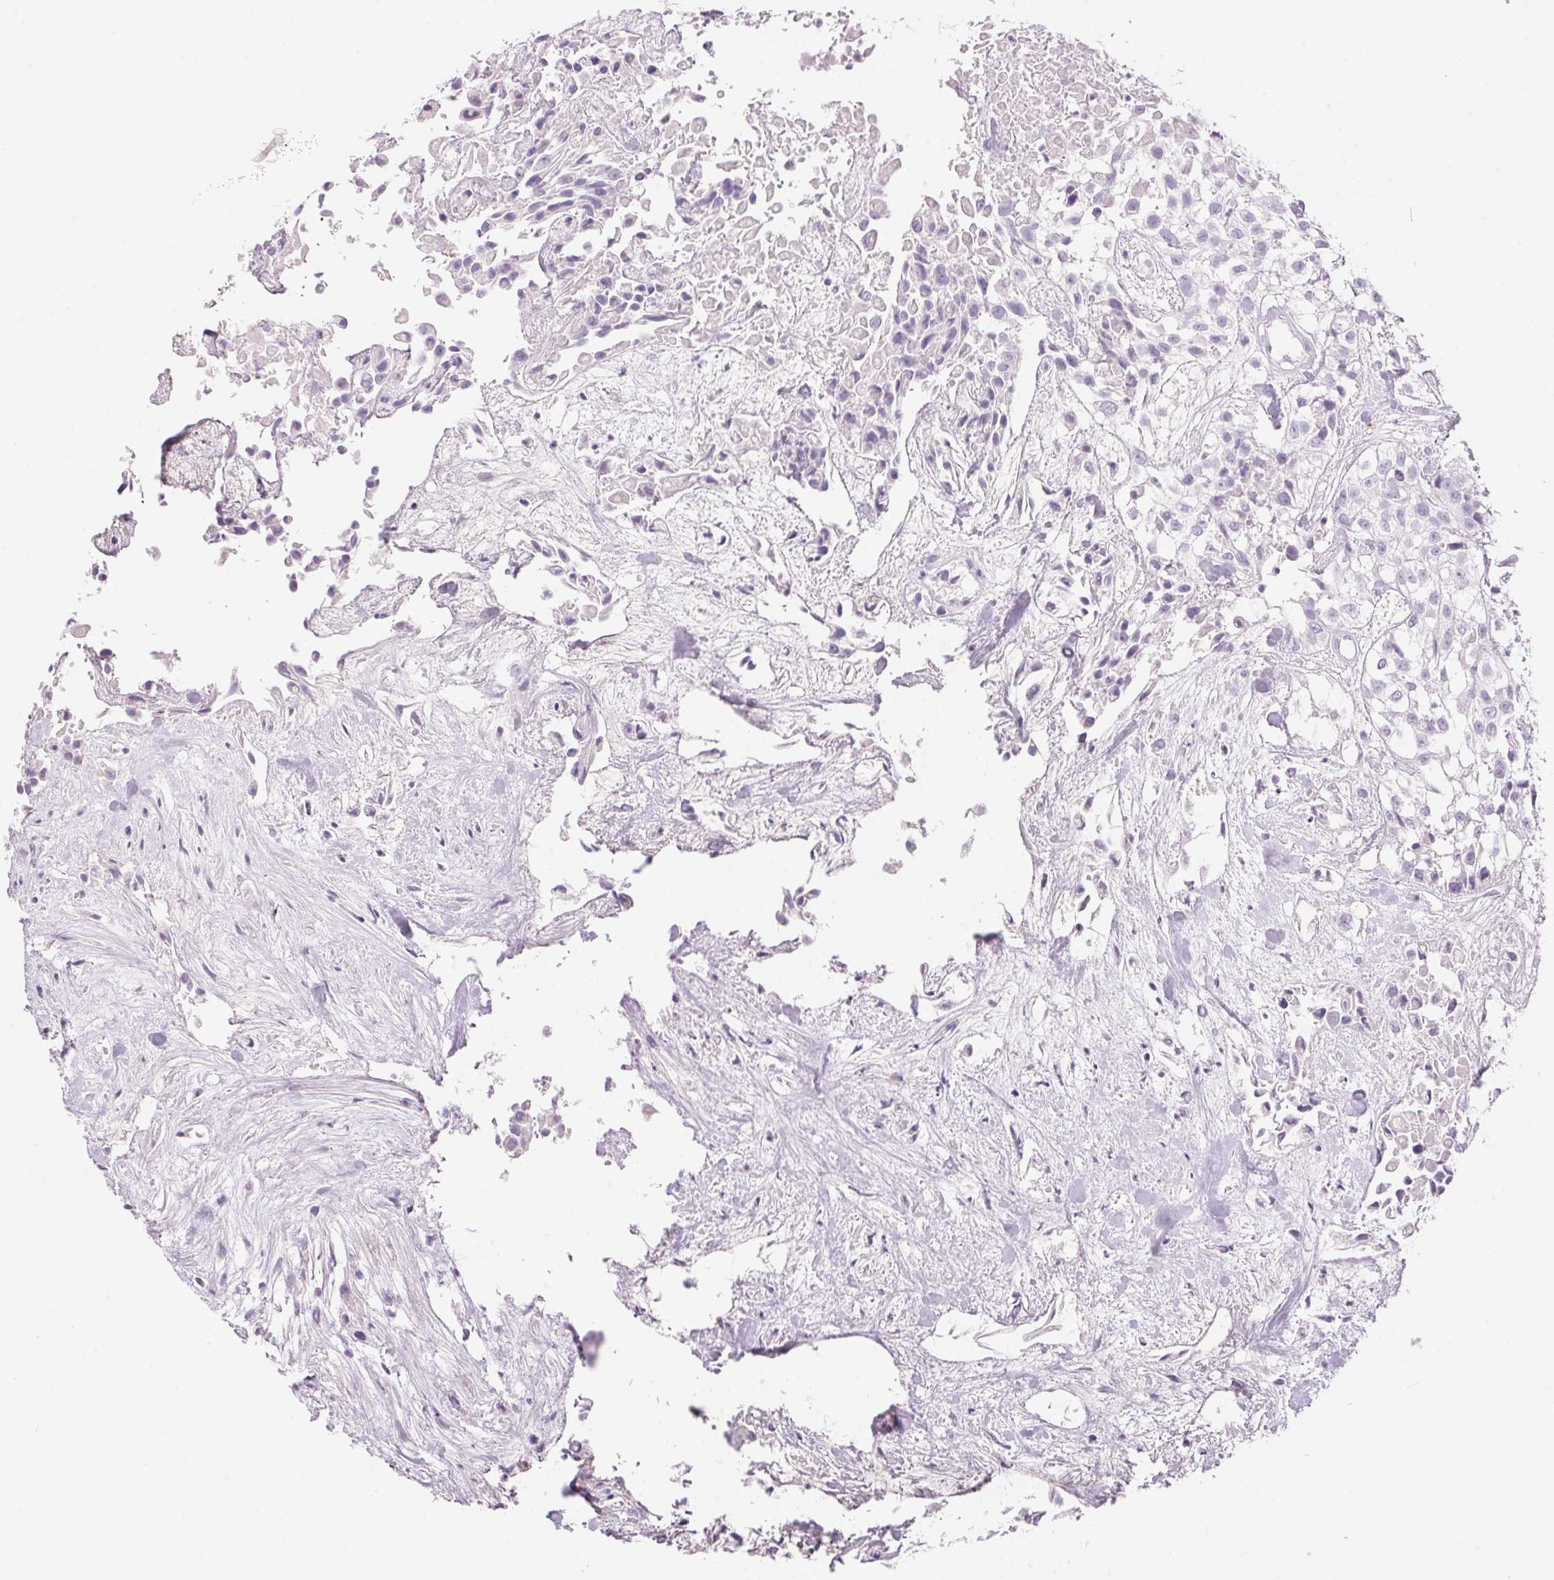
{"staining": {"intensity": "negative", "quantity": "none", "location": "none"}, "tissue": "urothelial cancer", "cell_type": "Tumor cells", "image_type": "cancer", "snomed": [{"axis": "morphology", "description": "Urothelial carcinoma, High grade"}, {"axis": "topography", "description": "Urinary bladder"}], "caption": "This photomicrograph is of urothelial cancer stained with immunohistochemistry to label a protein in brown with the nuclei are counter-stained blue. There is no staining in tumor cells. The staining was performed using DAB (3,3'-diaminobenzidine) to visualize the protein expression in brown, while the nuclei were stained in blue with hematoxylin (Magnification: 20x).", "gene": "PNLIPRP3", "patient": {"sex": "male", "age": 56}}